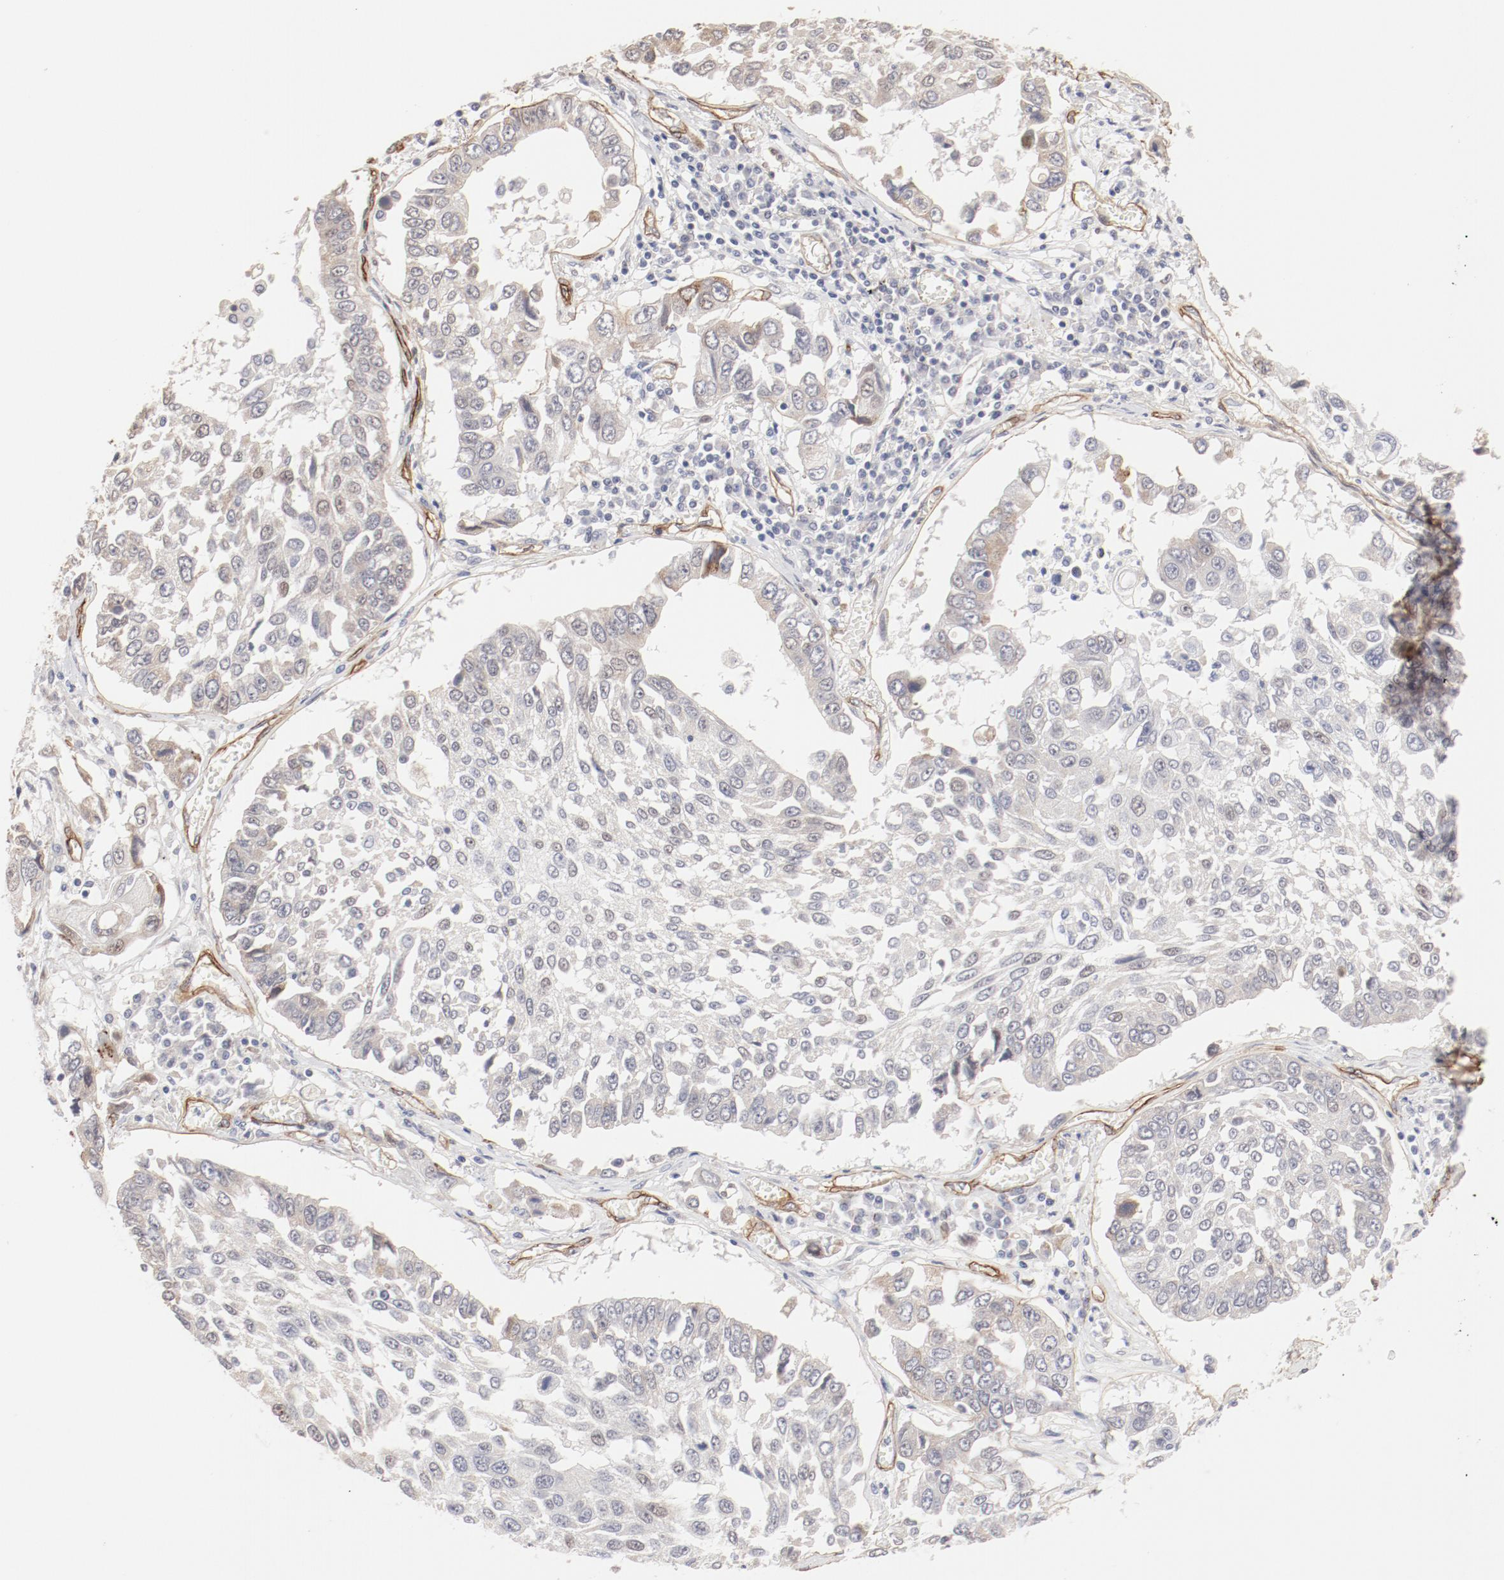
{"staining": {"intensity": "negative", "quantity": "none", "location": "none"}, "tissue": "lung cancer", "cell_type": "Tumor cells", "image_type": "cancer", "snomed": [{"axis": "morphology", "description": "Squamous cell carcinoma, NOS"}, {"axis": "topography", "description": "Lung"}], "caption": "Histopathology image shows no significant protein expression in tumor cells of squamous cell carcinoma (lung).", "gene": "MAGED4", "patient": {"sex": "male", "age": 71}}